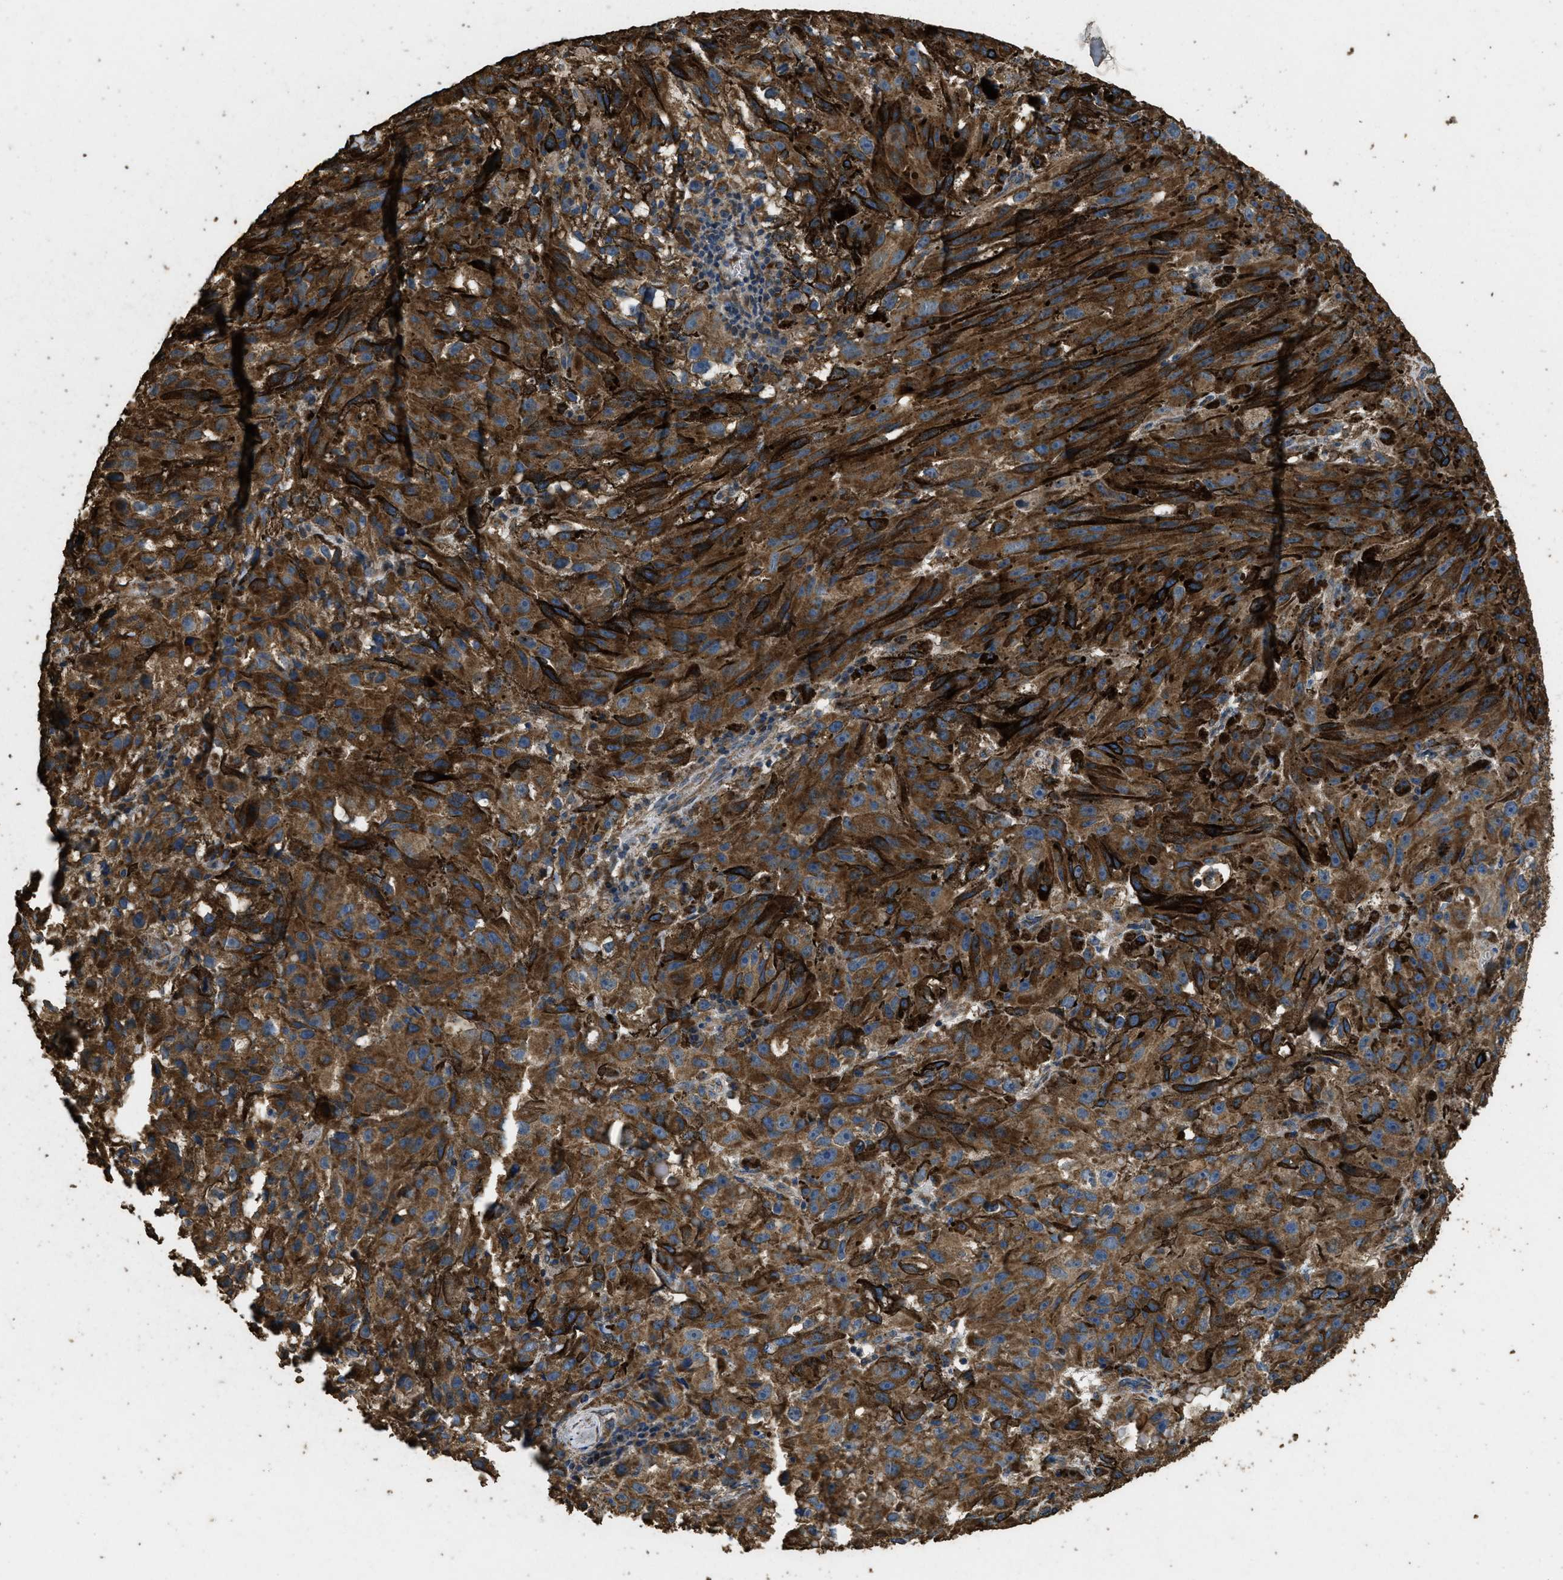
{"staining": {"intensity": "strong", "quantity": ">75%", "location": "cytoplasmic/membranous"}, "tissue": "melanoma", "cell_type": "Tumor cells", "image_type": "cancer", "snomed": [{"axis": "morphology", "description": "Malignant melanoma, NOS"}, {"axis": "topography", "description": "Skin"}], "caption": "Immunohistochemical staining of human malignant melanoma exhibits high levels of strong cytoplasmic/membranous protein positivity in approximately >75% of tumor cells.", "gene": "CYRIA", "patient": {"sex": "female", "age": 104}}